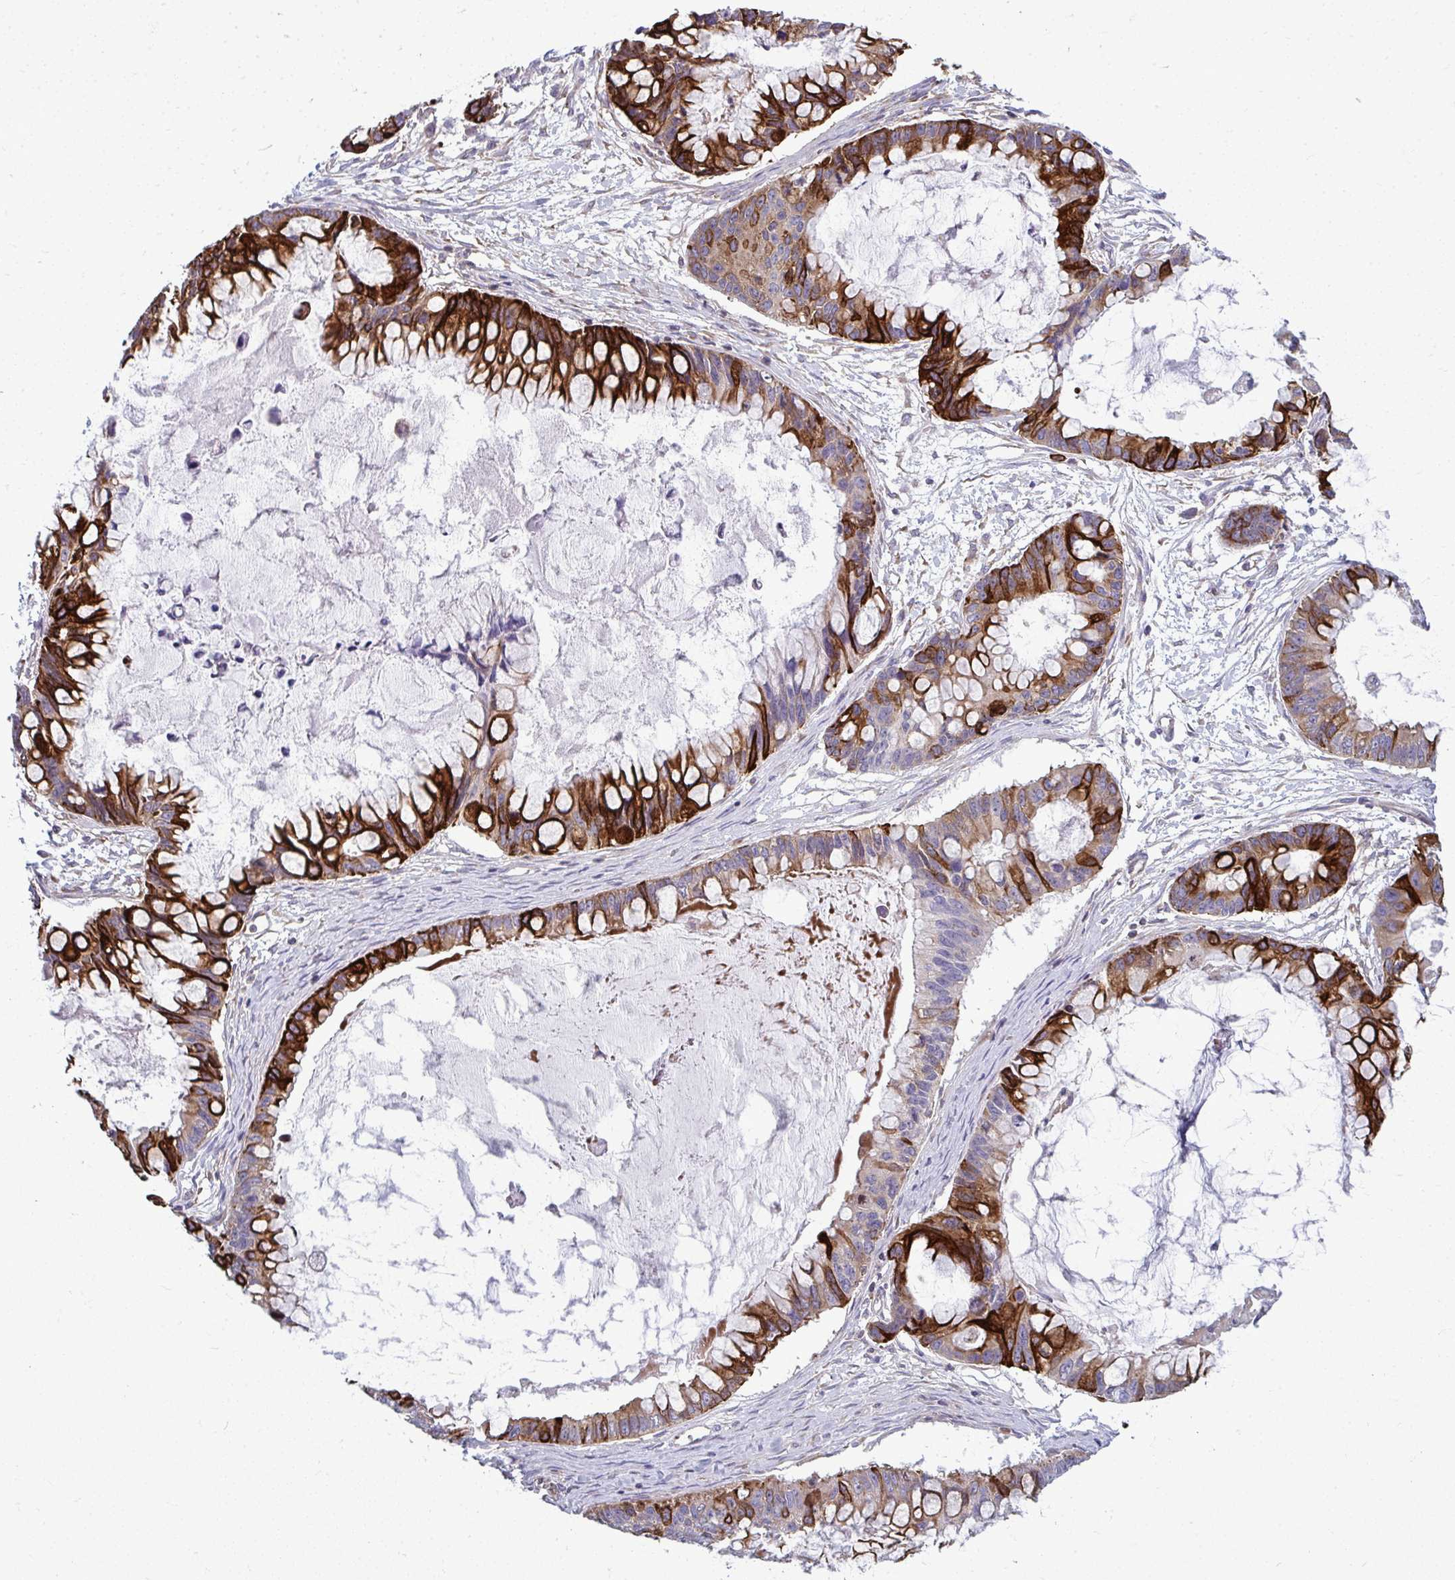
{"staining": {"intensity": "strong", "quantity": "25%-75%", "location": "cytoplasmic/membranous"}, "tissue": "ovarian cancer", "cell_type": "Tumor cells", "image_type": "cancer", "snomed": [{"axis": "morphology", "description": "Cystadenocarcinoma, mucinous, NOS"}, {"axis": "topography", "description": "Ovary"}], "caption": "Immunohistochemistry (DAB (3,3'-diaminobenzidine)) staining of mucinous cystadenocarcinoma (ovarian) displays strong cytoplasmic/membranous protein staining in about 25%-75% of tumor cells. (brown staining indicates protein expression, while blue staining denotes nuclei).", "gene": "GFPT2", "patient": {"sex": "female", "age": 63}}